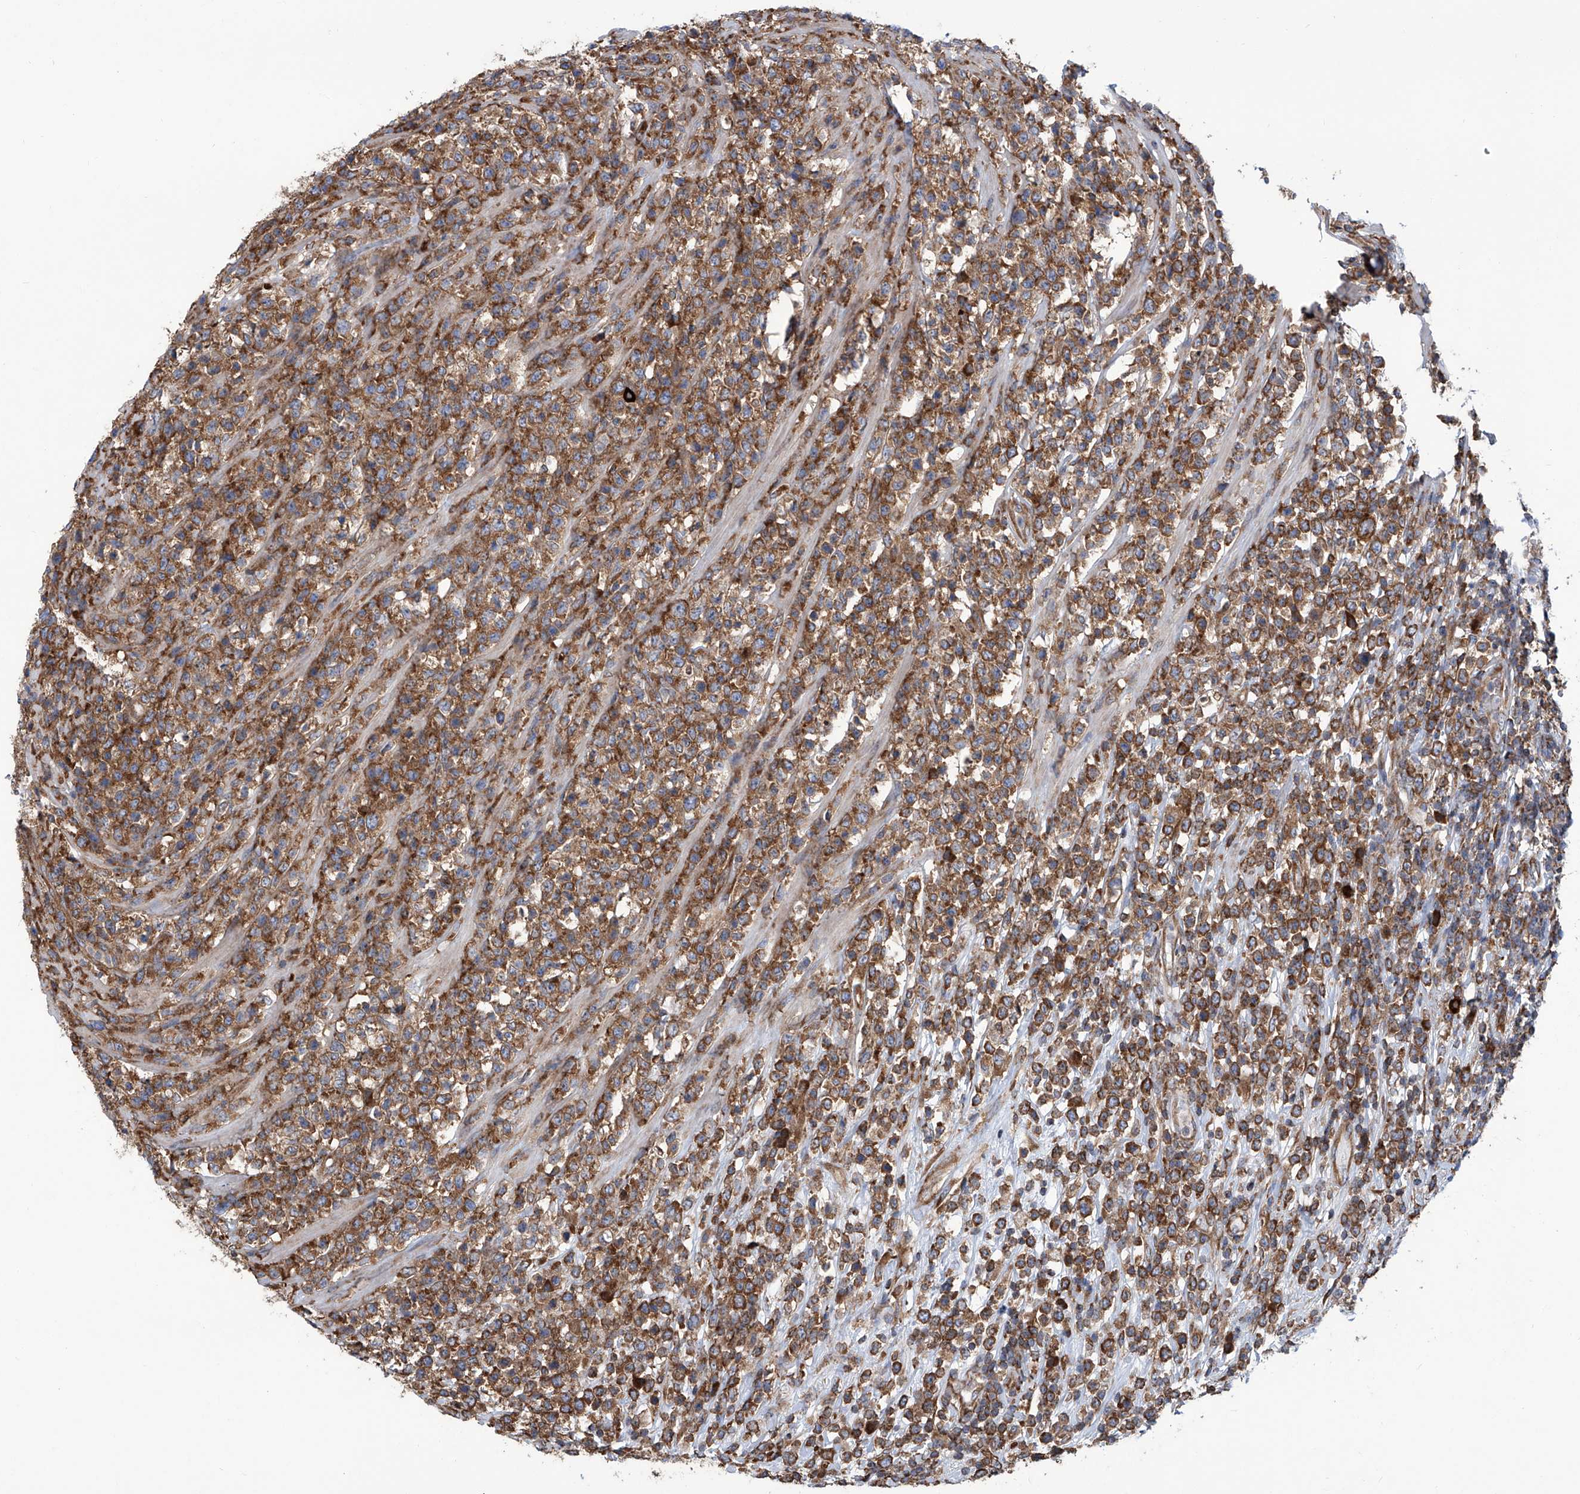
{"staining": {"intensity": "moderate", "quantity": ">75%", "location": "cytoplasmic/membranous"}, "tissue": "lymphoma", "cell_type": "Tumor cells", "image_type": "cancer", "snomed": [{"axis": "morphology", "description": "Malignant lymphoma, non-Hodgkin's type, High grade"}, {"axis": "topography", "description": "Colon"}], "caption": "Immunohistochemistry photomicrograph of lymphoma stained for a protein (brown), which exhibits medium levels of moderate cytoplasmic/membranous staining in about >75% of tumor cells.", "gene": "SENP2", "patient": {"sex": "female", "age": 53}}